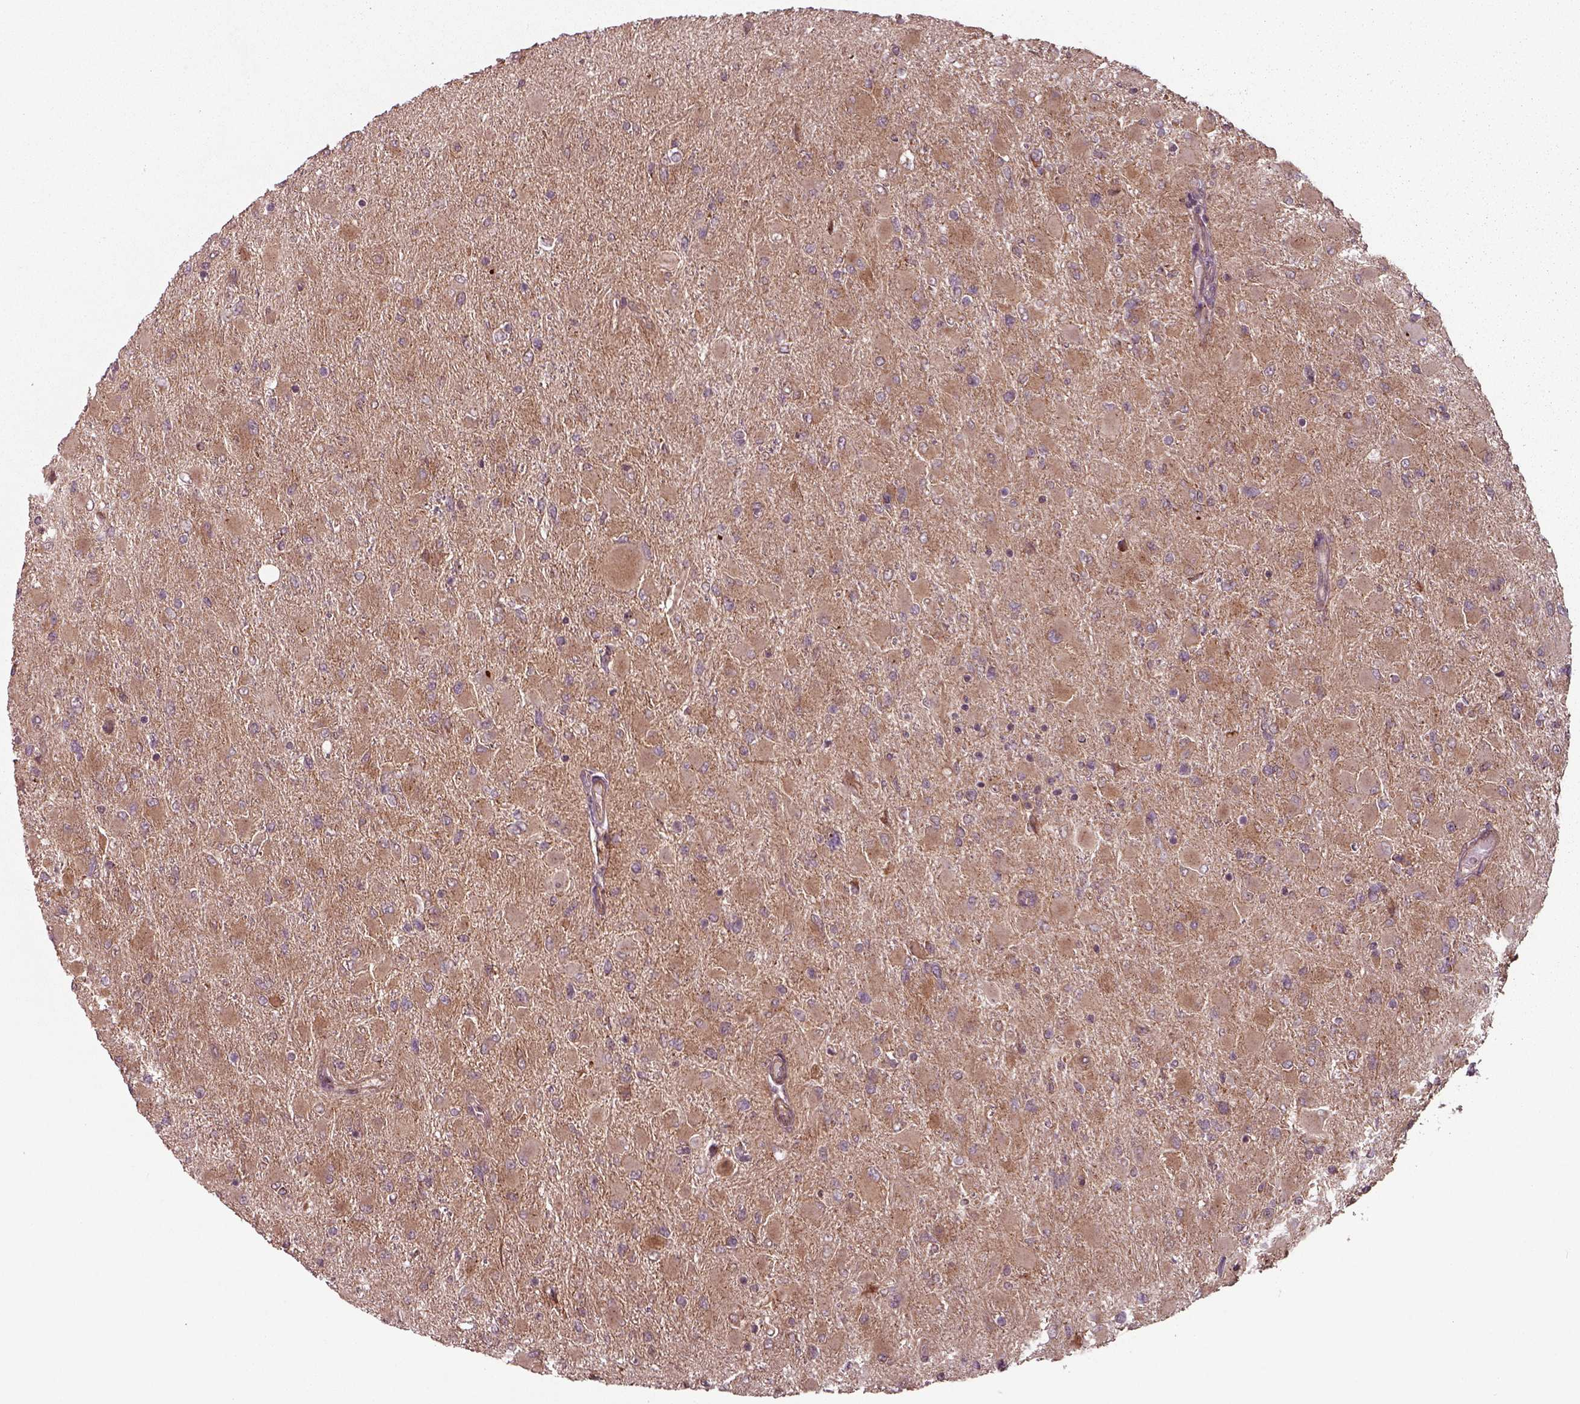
{"staining": {"intensity": "weak", "quantity": ">75%", "location": "cytoplasmic/membranous"}, "tissue": "glioma", "cell_type": "Tumor cells", "image_type": "cancer", "snomed": [{"axis": "morphology", "description": "Glioma, malignant, High grade"}, {"axis": "topography", "description": "Cerebral cortex"}], "caption": "A brown stain highlights weak cytoplasmic/membranous positivity of a protein in human malignant high-grade glioma tumor cells.", "gene": "CHMP3", "patient": {"sex": "female", "age": 36}}